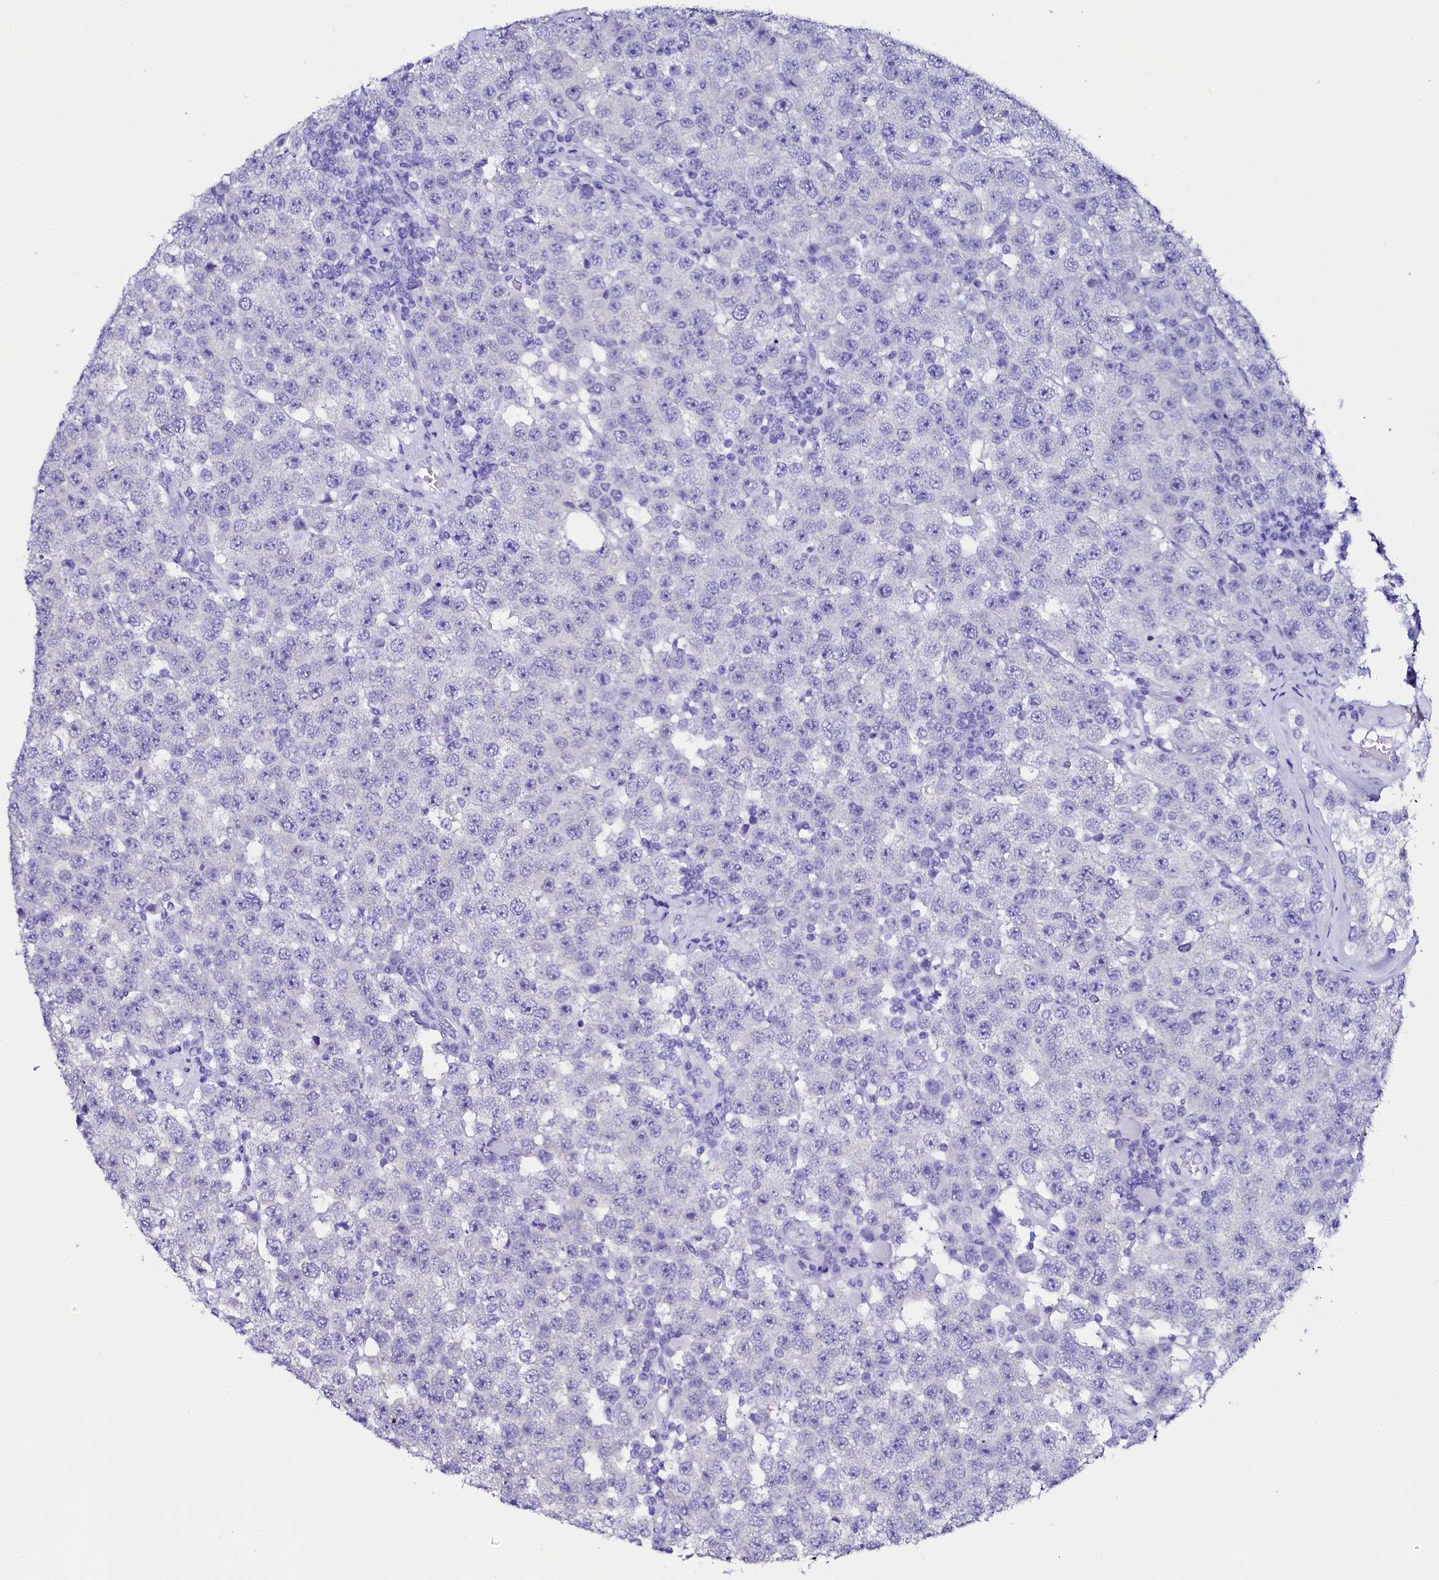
{"staining": {"intensity": "negative", "quantity": "none", "location": "none"}, "tissue": "testis cancer", "cell_type": "Tumor cells", "image_type": "cancer", "snomed": [{"axis": "morphology", "description": "Seminoma, NOS"}, {"axis": "topography", "description": "Testis"}], "caption": "Immunohistochemistry micrograph of neoplastic tissue: human testis seminoma stained with DAB exhibits no significant protein positivity in tumor cells. (Stains: DAB (3,3'-diaminobenzidine) immunohistochemistry (IHC) with hematoxylin counter stain, Microscopy: brightfield microscopy at high magnification).", "gene": "SORD", "patient": {"sex": "male", "age": 28}}